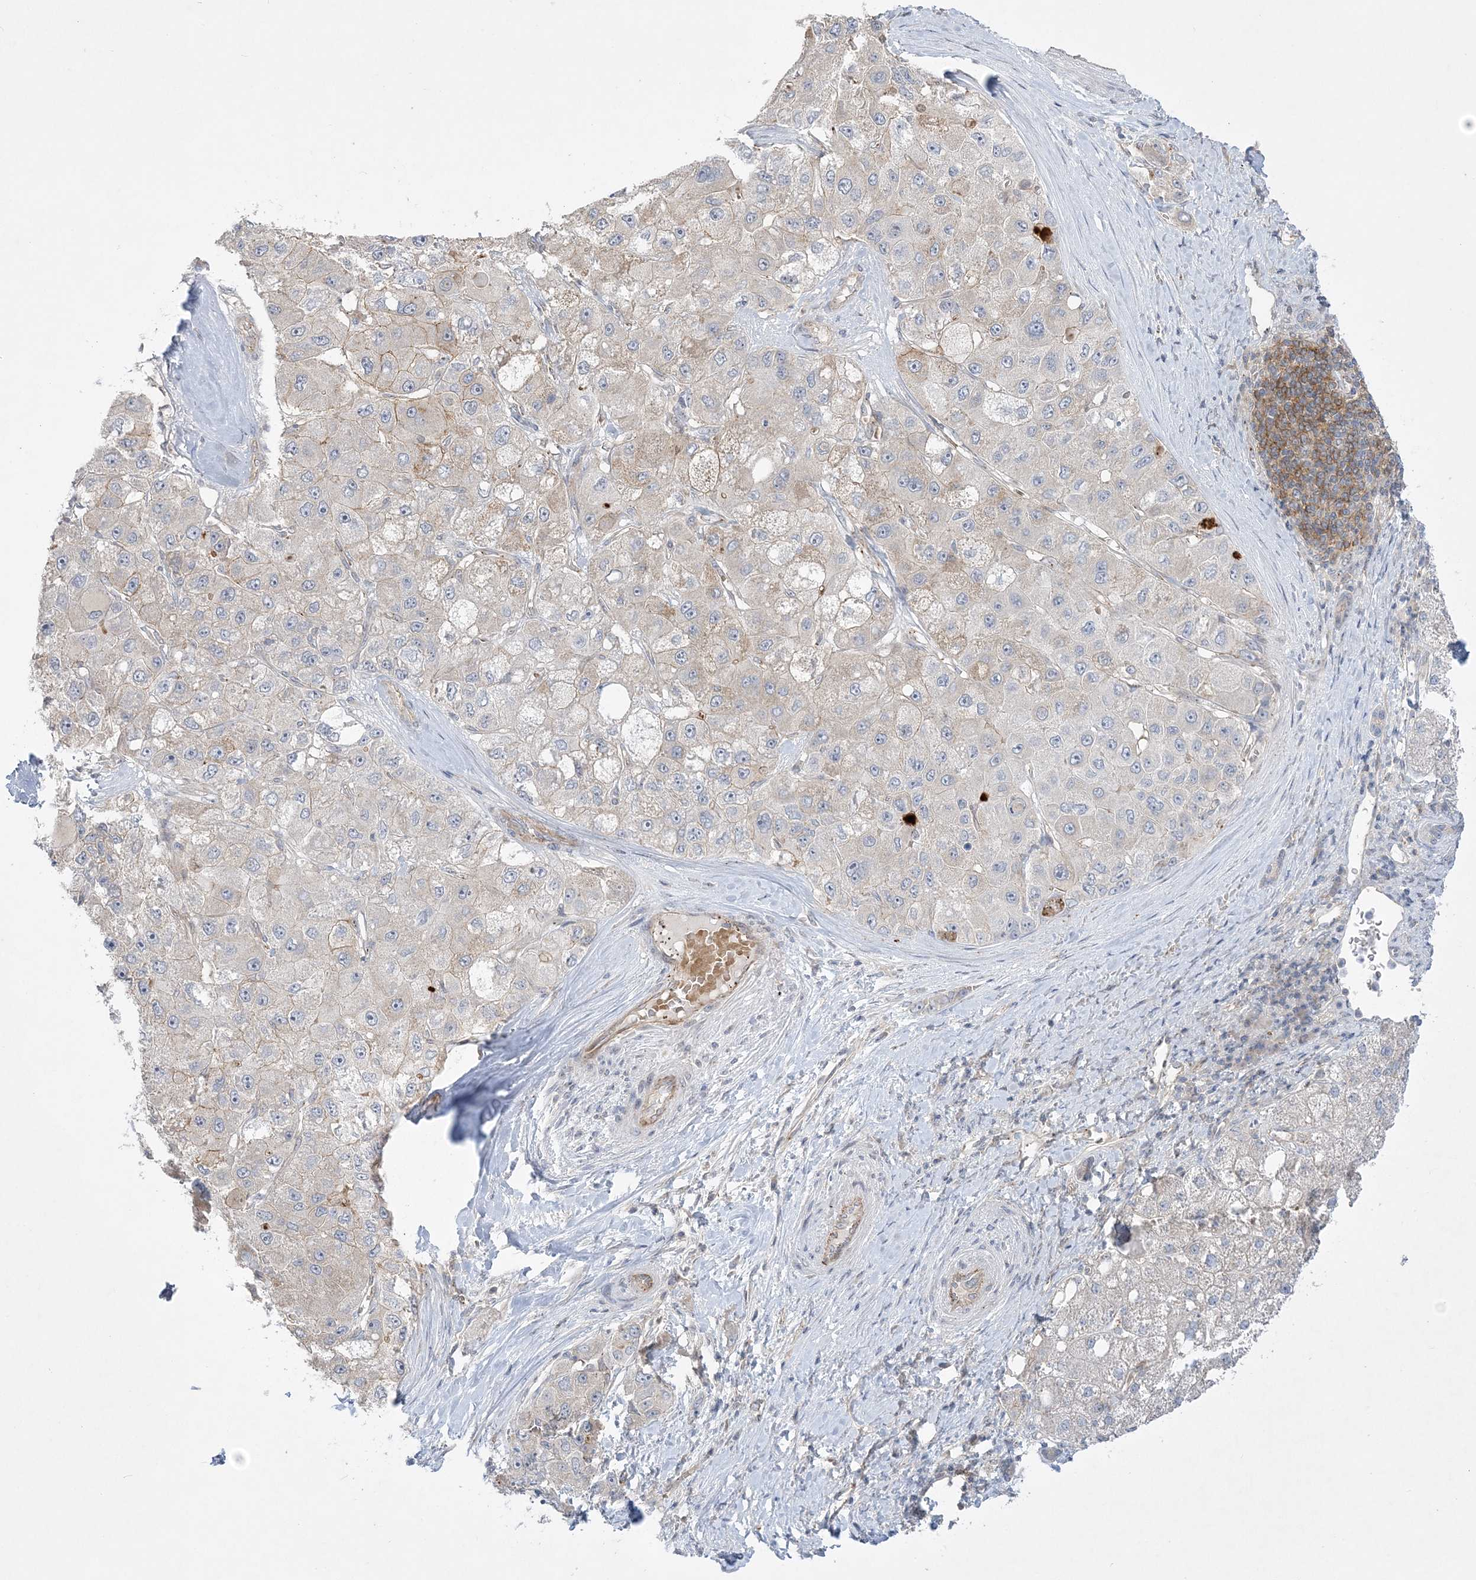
{"staining": {"intensity": "moderate", "quantity": "25%-75%", "location": "cytoplasmic/membranous"}, "tissue": "liver cancer", "cell_type": "Tumor cells", "image_type": "cancer", "snomed": [{"axis": "morphology", "description": "Carcinoma, Hepatocellular, NOS"}, {"axis": "topography", "description": "Liver"}], "caption": "Liver hepatocellular carcinoma tissue exhibits moderate cytoplasmic/membranous staining in about 25%-75% of tumor cells (brown staining indicates protein expression, while blue staining denotes nuclei).", "gene": "ADAMTS12", "patient": {"sex": "male", "age": 80}}